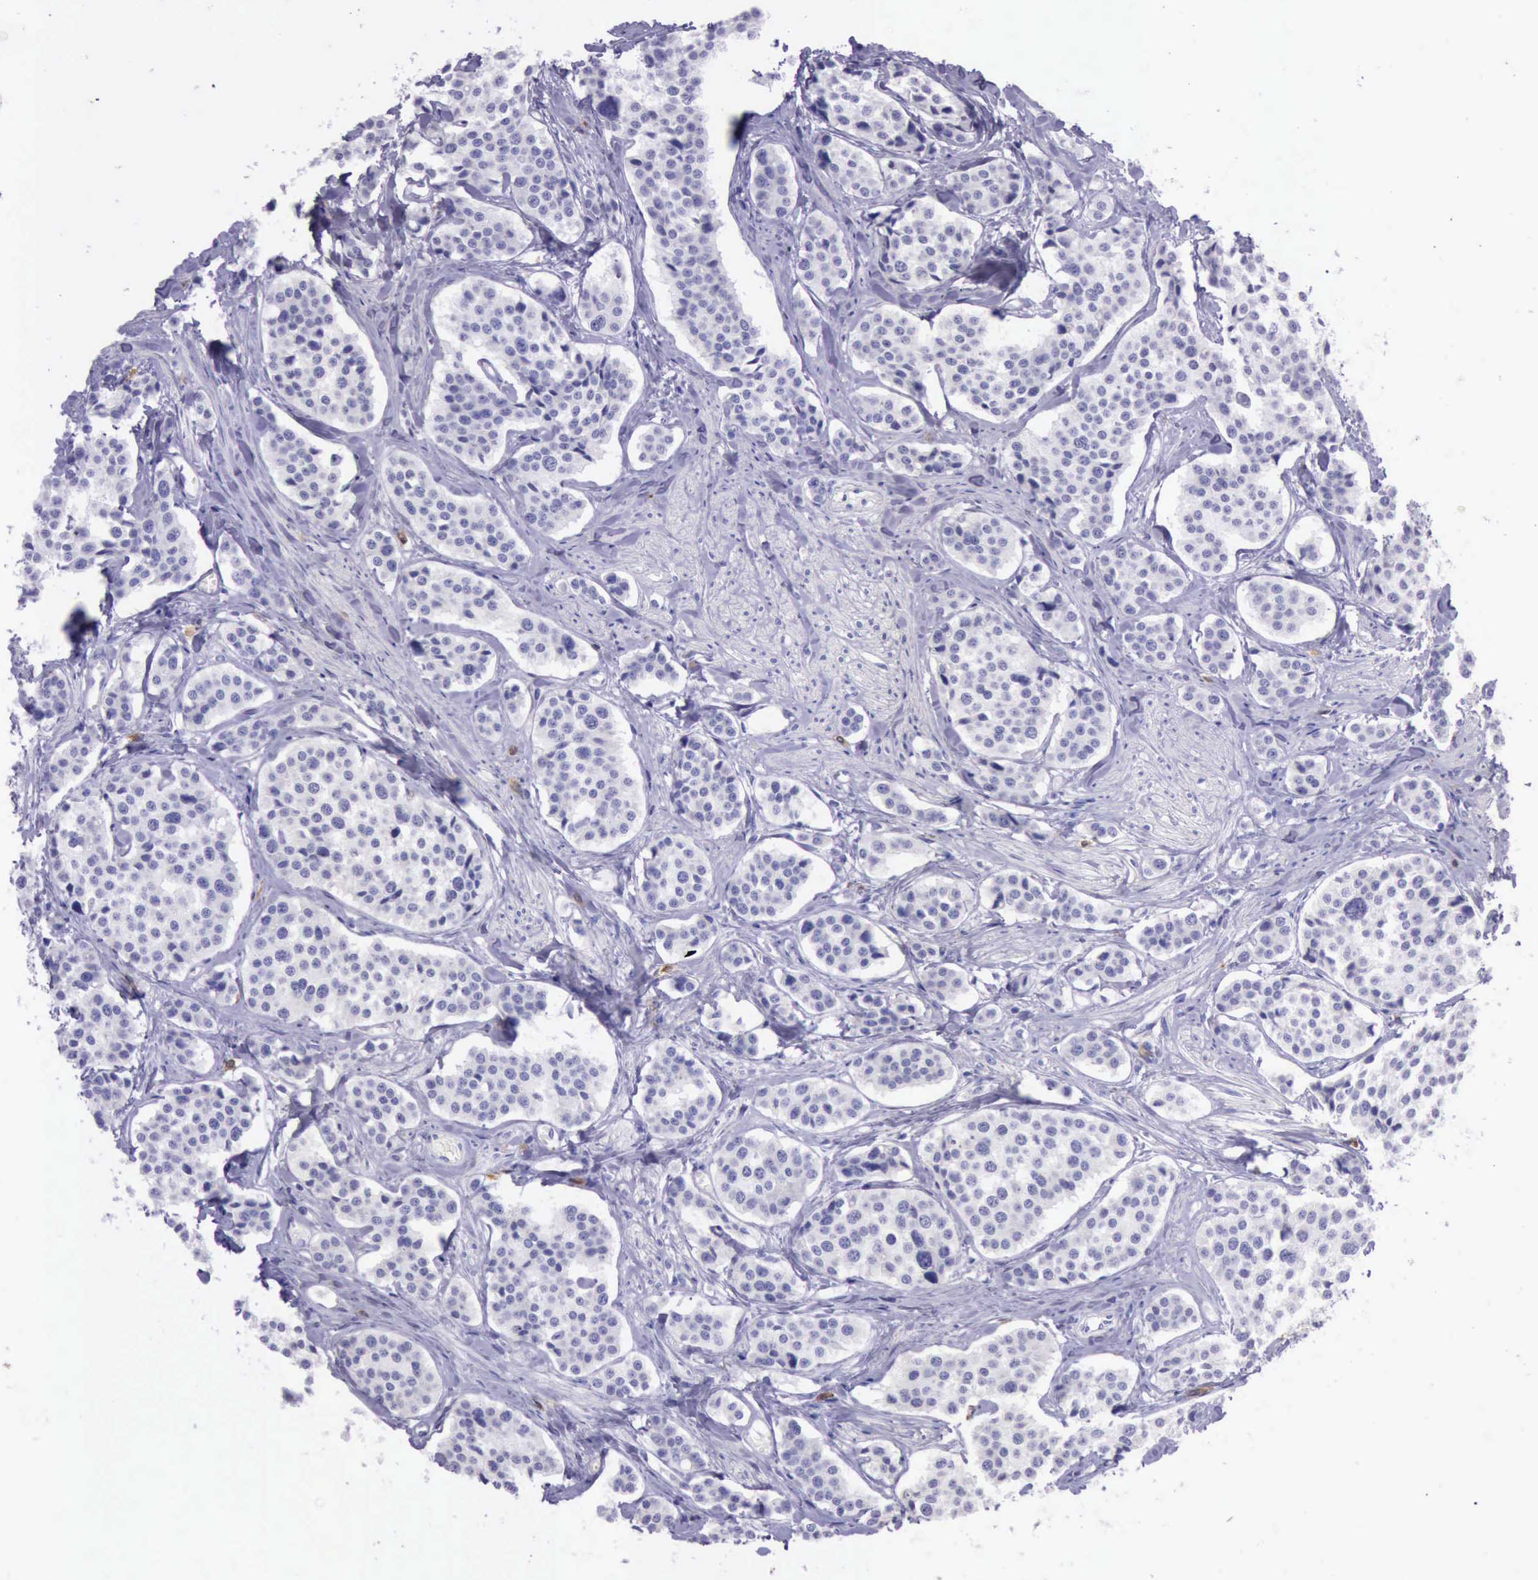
{"staining": {"intensity": "negative", "quantity": "none", "location": "none"}, "tissue": "carcinoid", "cell_type": "Tumor cells", "image_type": "cancer", "snomed": [{"axis": "morphology", "description": "Carcinoid, malignant, NOS"}, {"axis": "topography", "description": "Small intestine"}], "caption": "Immunohistochemical staining of carcinoid (malignant) shows no significant positivity in tumor cells. Brightfield microscopy of immunohistochemistry stained with DAB (3,3'-diaminobenzidine) (brown) and hematoxylin (blue), captured at high magnification.", "gene": "BTK", "patient": {"sex": "male", "age": 60}}